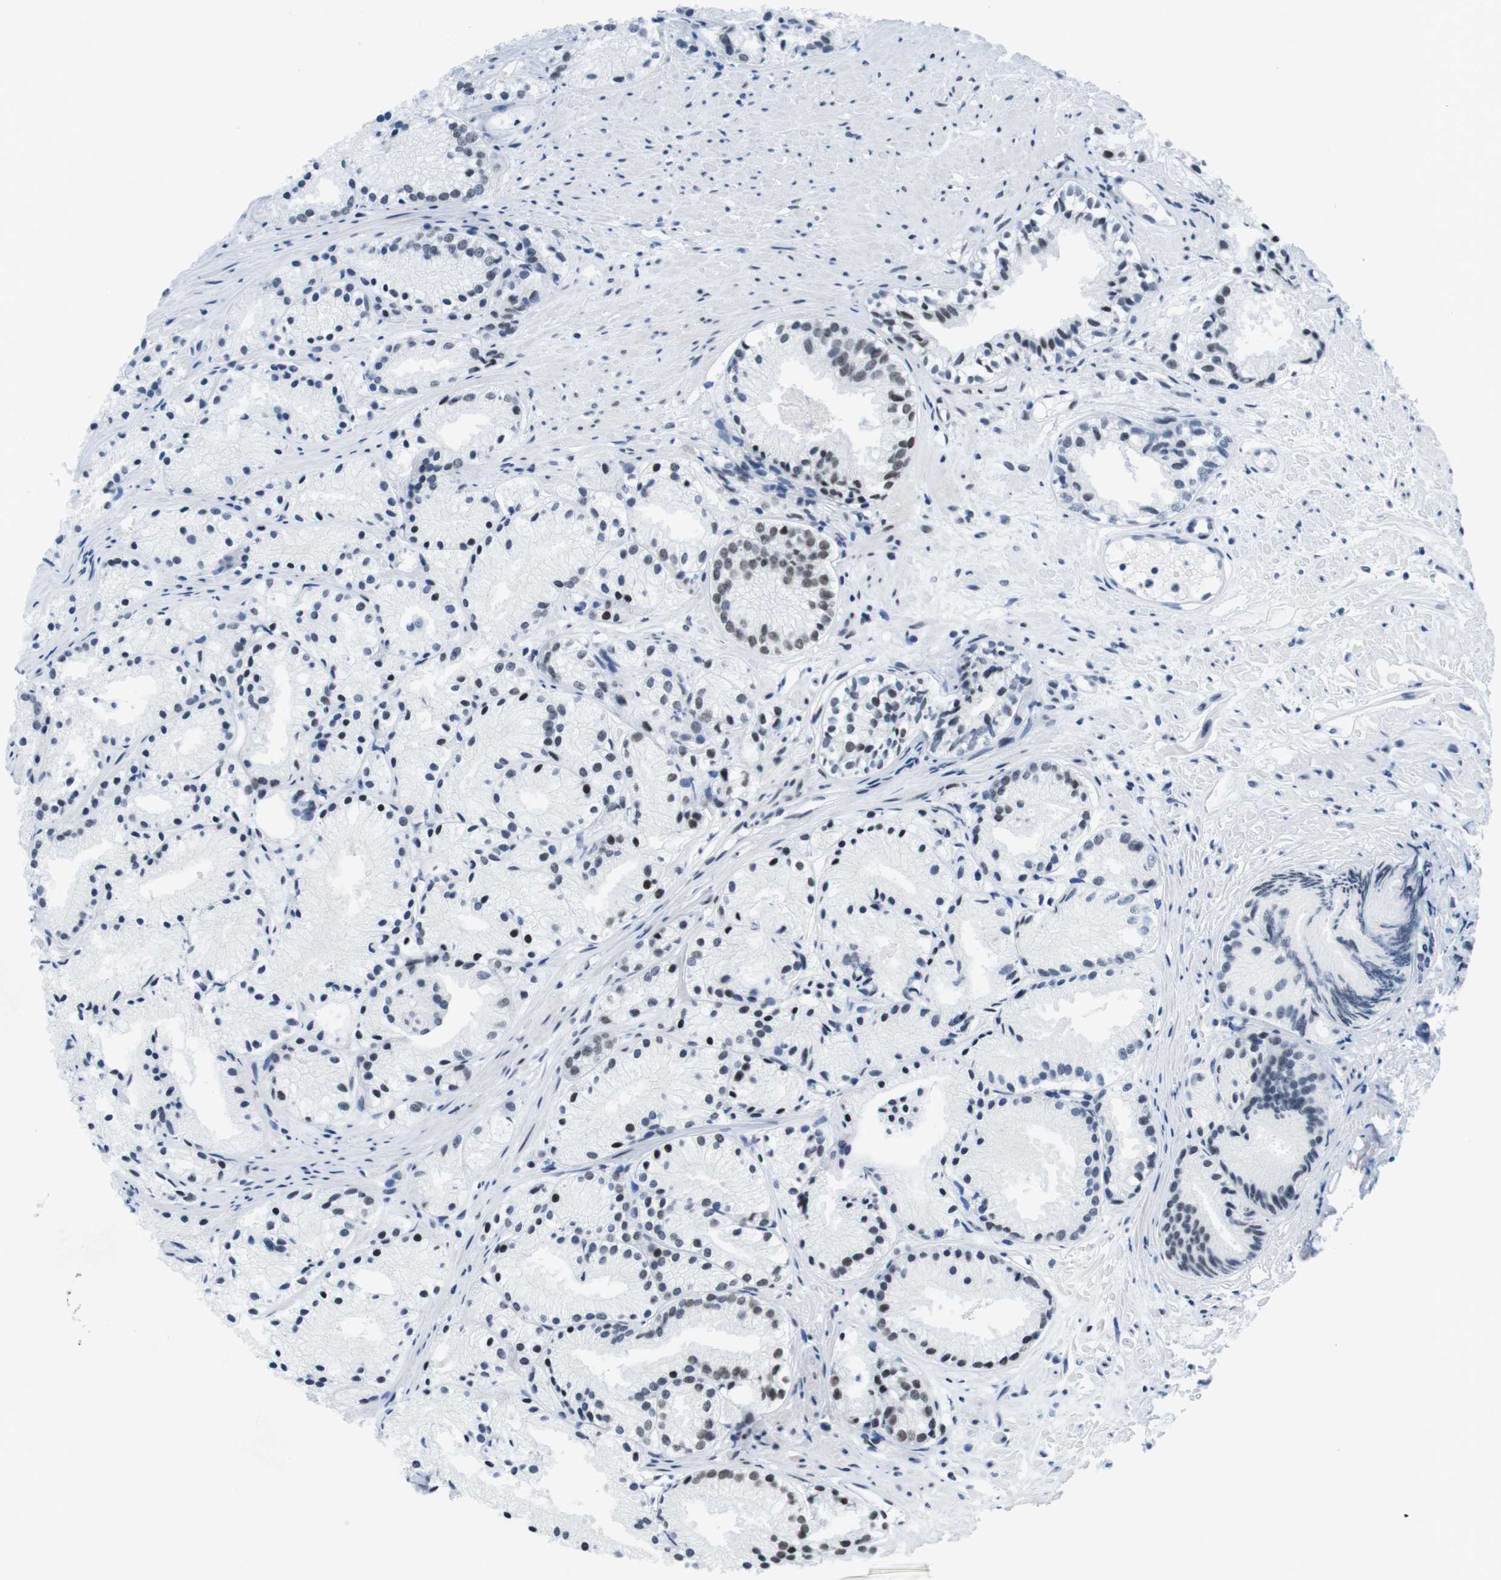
{"staining": {"intensity": "moderate", "quantity": "<25%", "location": "nuclear"}, "tissue": "prostate cancer", "cell_type": "Tumor cells", "image_type": "cancer", "snomed": [{"axis": "morphology", "description": "Adenocarcinoma, Low grade"}, {"axis": "topography", "description": "Prostate"}], "caption": "A brown stain shows moderate nuclear expression of a protein in human prostate cancer tumor cells.", "gene": "CITED2", "patient": {"sex": "male", "age": 72}}